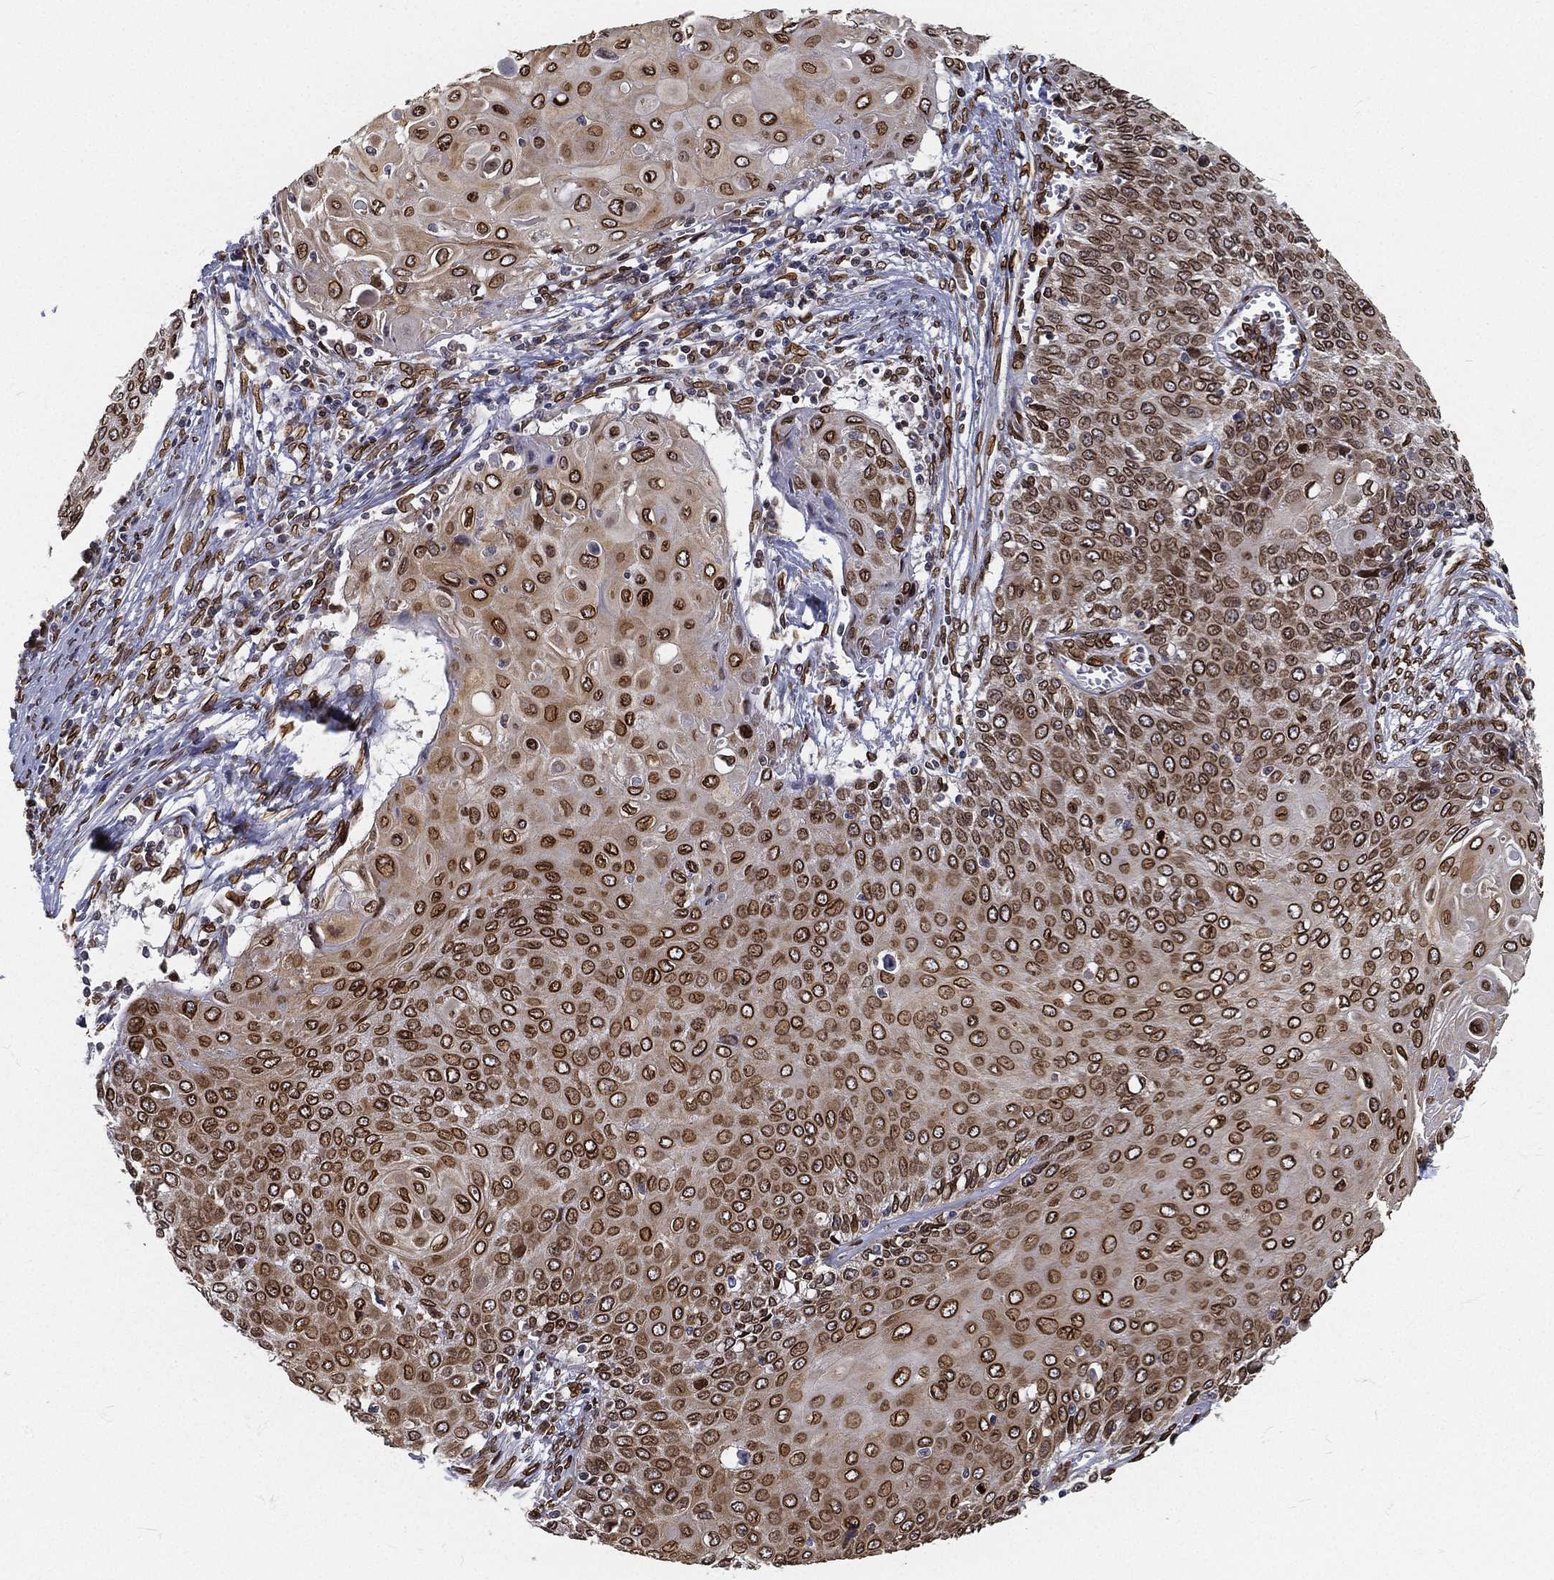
{"staining": {"intensity": "strong", "quantity": ">75%", "location": "cytoplasmic/membranous,nuclear"}, "tissue": "cervical cancer", "cell_type": "Tumor cells", "image_type": "cancer", "snomed": [{"axis": "morphology", "description": "Squamous cell carcinoma, NOS"}, {"axis": "topography", "description": "Cervix"}], "caption": "Immunohistochemical staining of human cervical squamous cell carcinoma exhibits high levels of strong cytoplasmic/membranous and nuclear protein expression in approximately >75% of tumor cells.", "gene": "PALB2", "patient": {"sex": "female", "age": 39}}